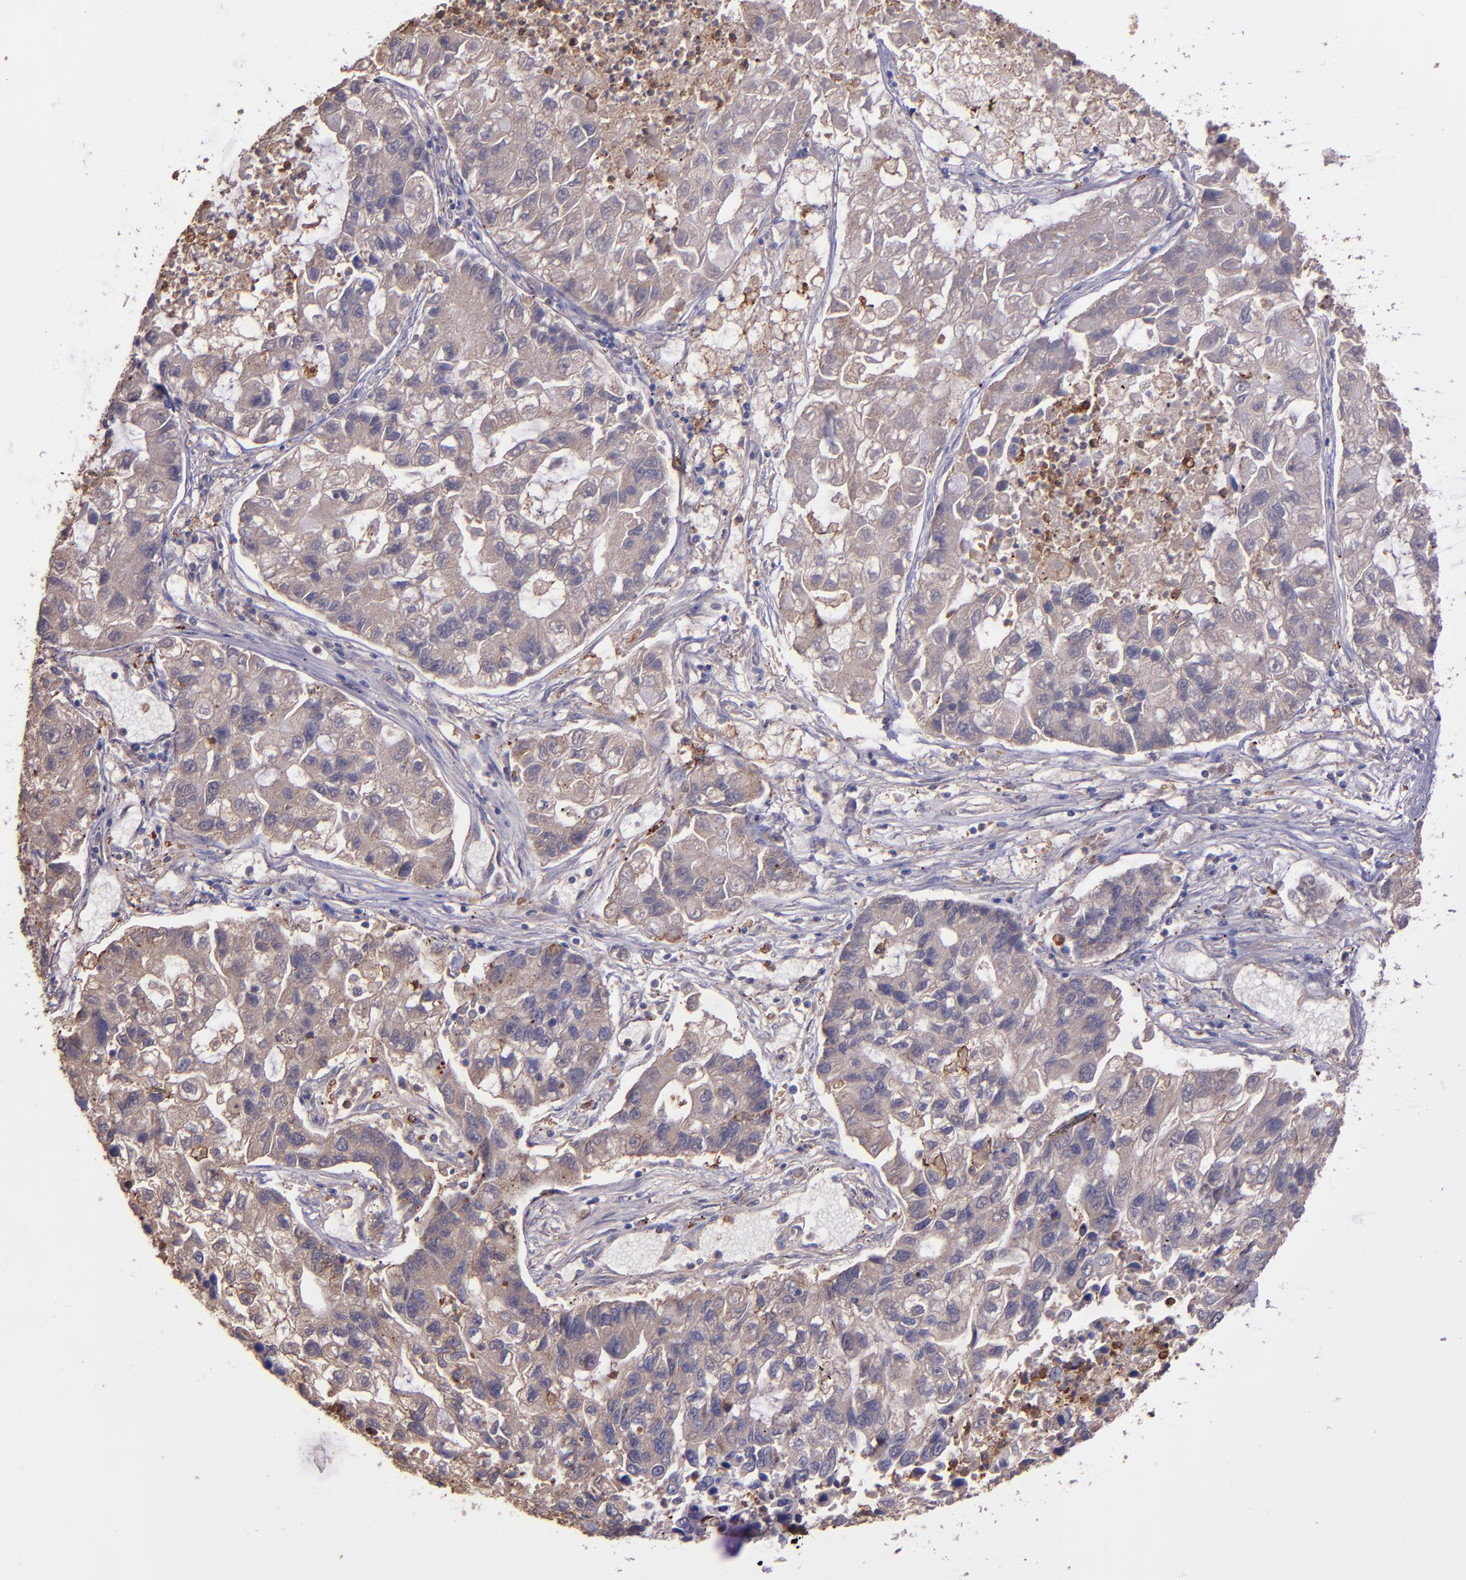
{"staining": {"intensity": "weak", "quantity": ">75%", "location": "cytoplasmic/membranous"}, "tissue": "lung cancer", "cell_type": "Tumor cells", "image_type": "cancer", "snomed": [{"axis": "morphology", "description": "Adenocarcinoma, NOS"}, {"axis": "topography", "description": "Lung"}], "caption": "The micrograph demonstrates a brown stain indicating the presence of a protein in the cytoplasmic/membranous of tumor cells in lung adenocarcinoma. (IHC, brightfield microscopy, high magnification).", "gene": "WASHC1", "patient": {"sex": "female", "age": 51}}